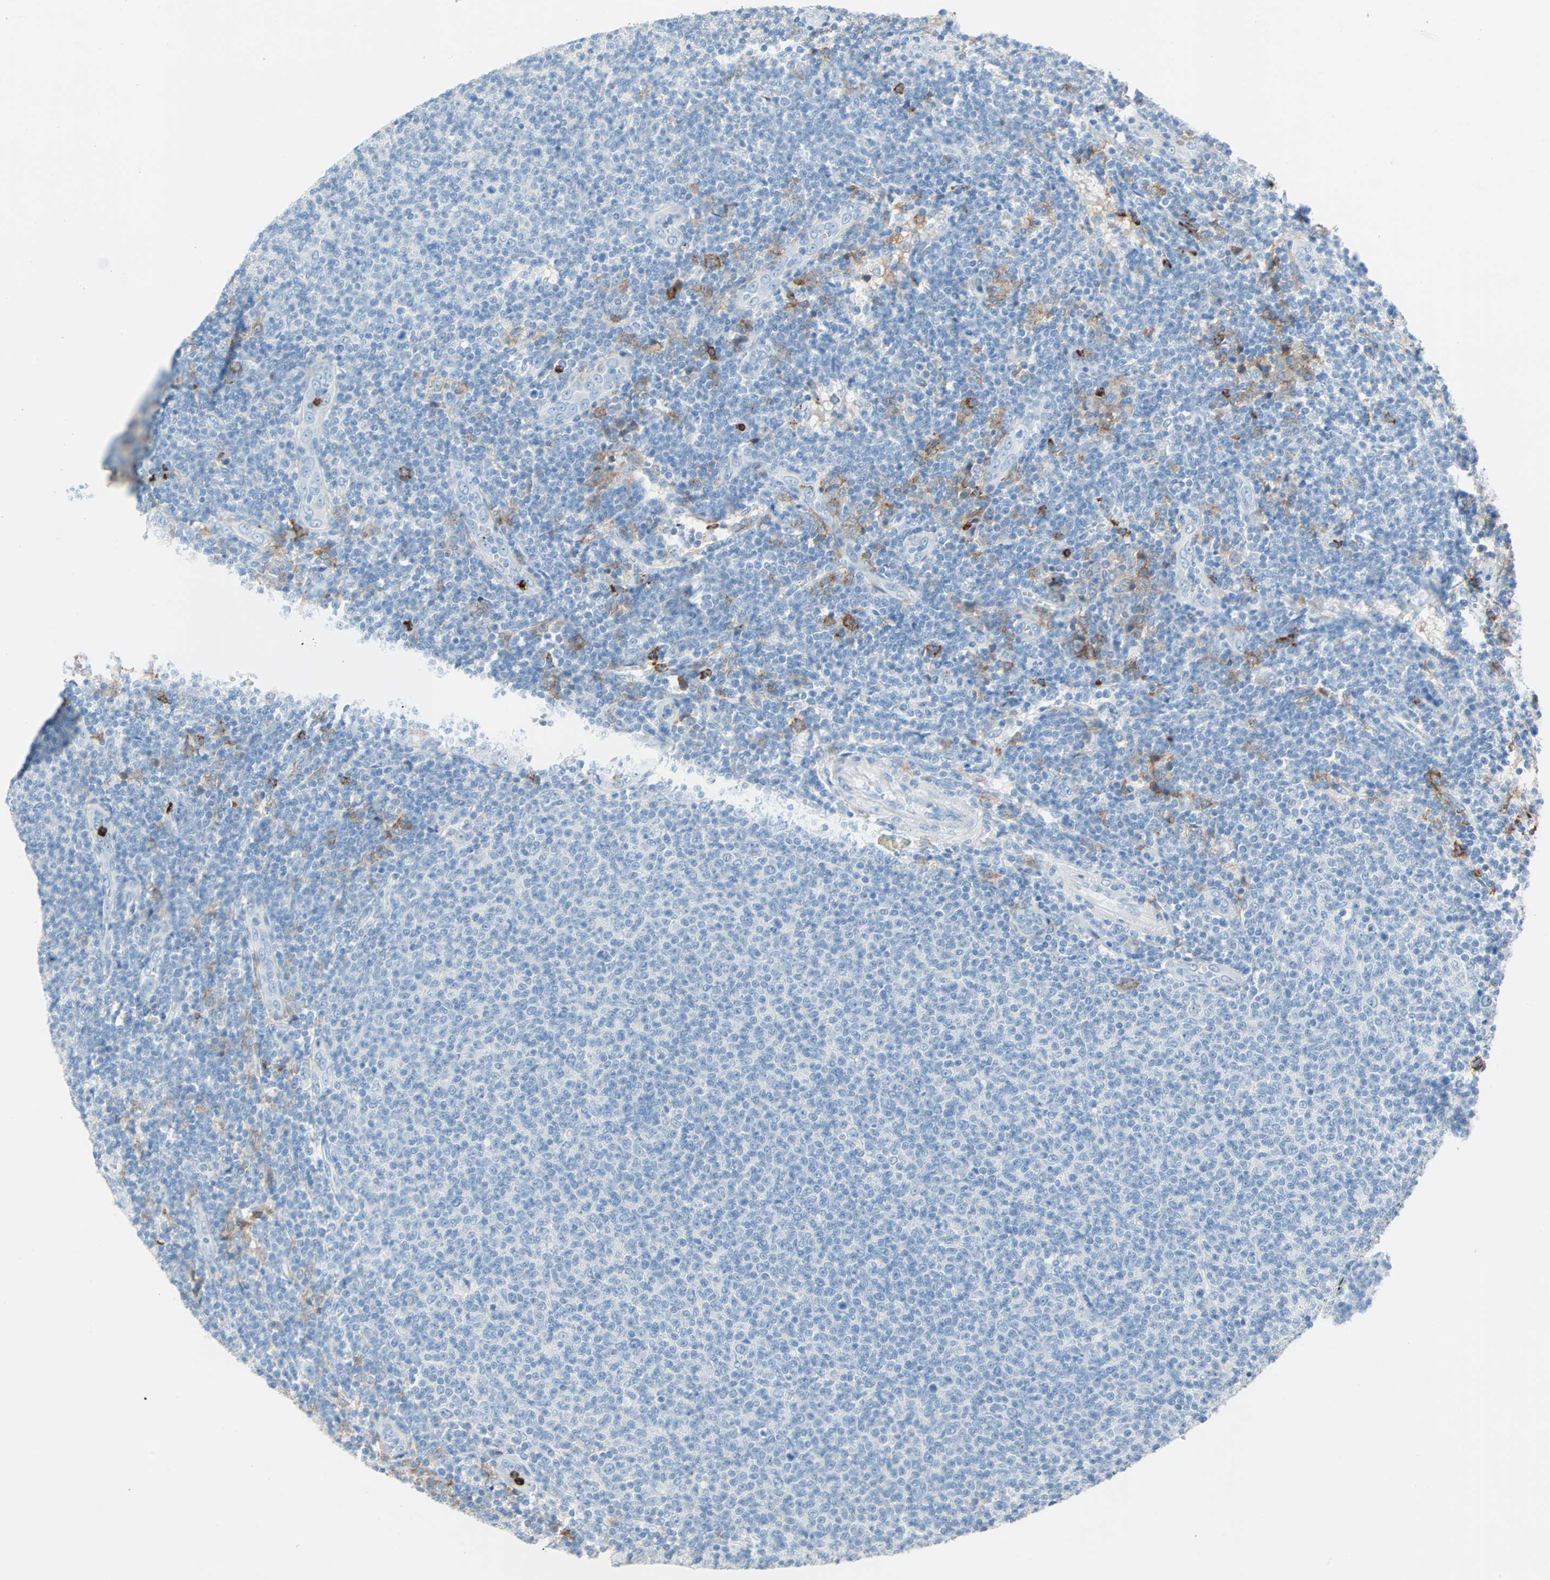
{"staining": {"intensity": "negative", "quantity": "none", "location": "none"}, "tissue": "lymphoma", "cell_type": "Tumor cells", "image_type": "cancer", "snomed": [{"axis": "morphology", "description": "Malignant lymphoma, non-Hodgkin's type, Low grade"}, {"axis": "topography", "description": "Lymph node"}], "caption": "Micrograph shows no protein expression in tumor cells of malignant lymphoma, non-Hodgkin's type (low-grade) tissue.", "gene": "CLEC4A", "patient": {"sex": "male", "age": 66}}